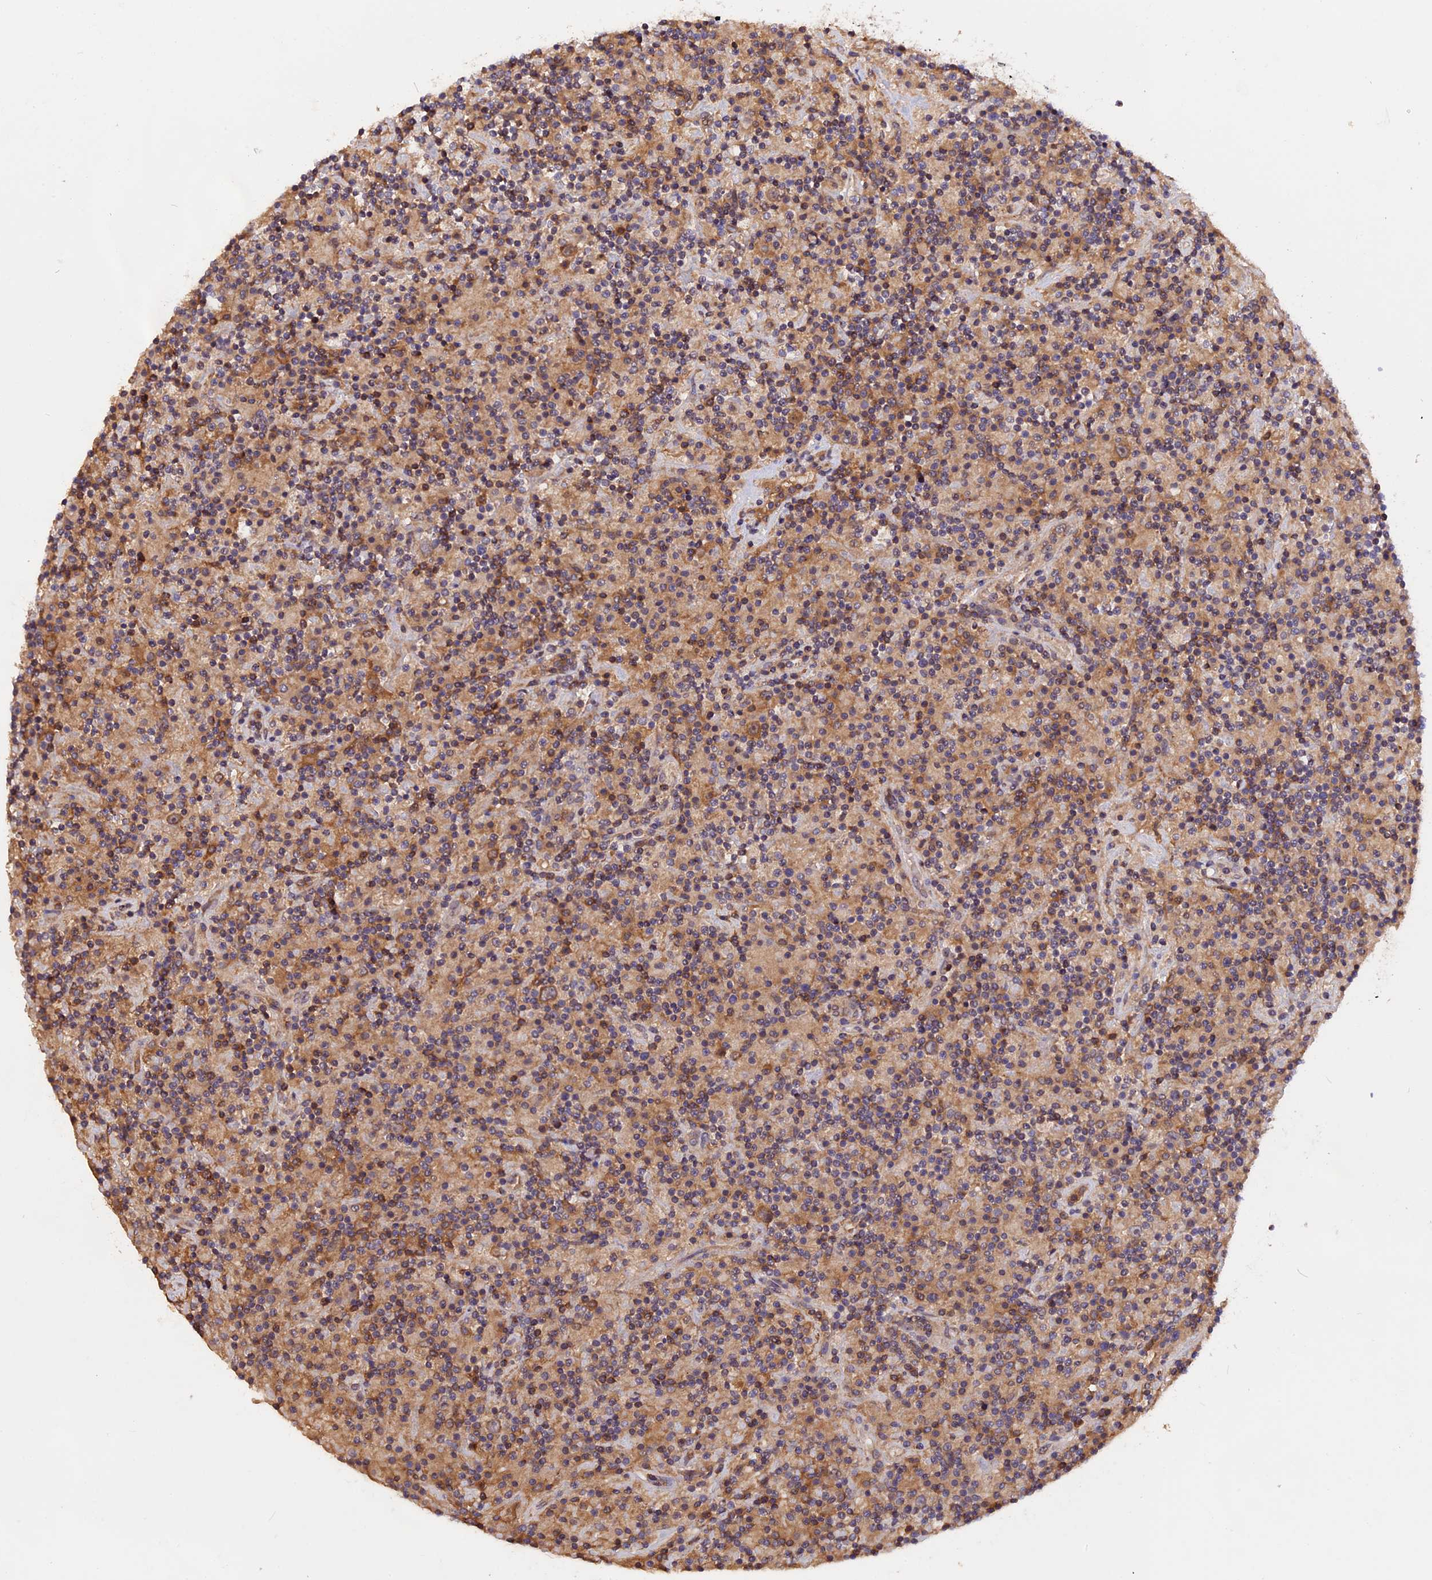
{"staining": {"intensity": "moderate", "quantity": ">75%", "location": "cytoplasmic/membranous"}, "tissue": "lymphoma", "cell_type": "Tumor cells", "image_type": "cancer", "snomed": [{"axis": "morphology", "description": "Hodgkin's disease, NOS"}, {"axis": "topography", "description": "Lymph node"}], "caption": "Hodgkin's disease was stained to show a protein in brown. There is medium levels of moderate cytoplasmic/membranous positivity in approximately >75% of tumor cells. The staining is performed using DAB (3,3'-diaminobenzidine) brown chromogen to label protein expression. The nuclei are counter-stained blue using hematoxylin.", "gene": "MARK4", "patient": {"sex": "male", "age": 70}}